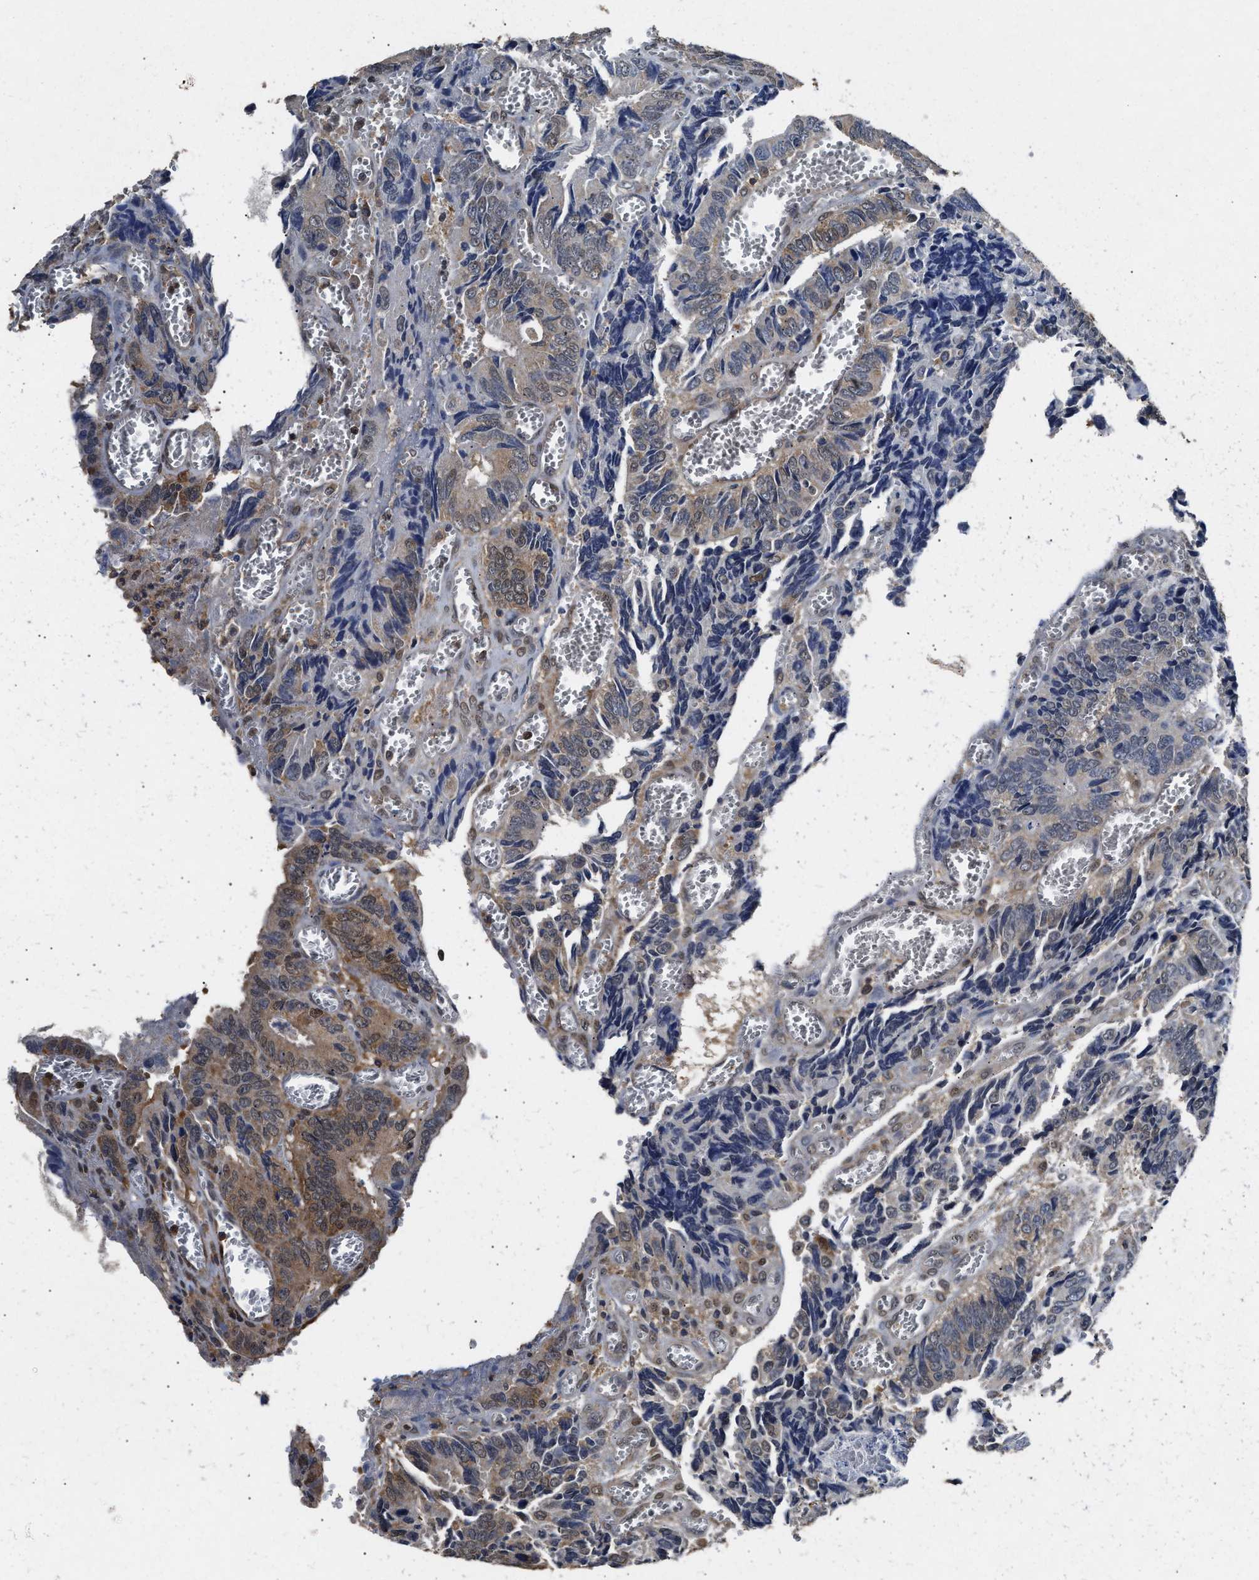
{"staining": {"intensity": "moderate", "quantity": "25%-75%", "location": "cytoplasmic/membranous"}, "tissue": "colorectal cancer", "cell_type": "Tumor cells", "image_type": "cancer", "snomed": [{"axis": "morphology", "description": "Adenocarcinoma, NOS"}, {"axis": "topography", "description": "Colon"}], "caption": "Adenocarcinoma (colorectal) stained with a brown dye reveals moderate cytoplasmic/membranous positive expression in about 25%-75% of tumor cells.", "gene": "ACAT2", "patient": {"sex": "male", "age": 72}}